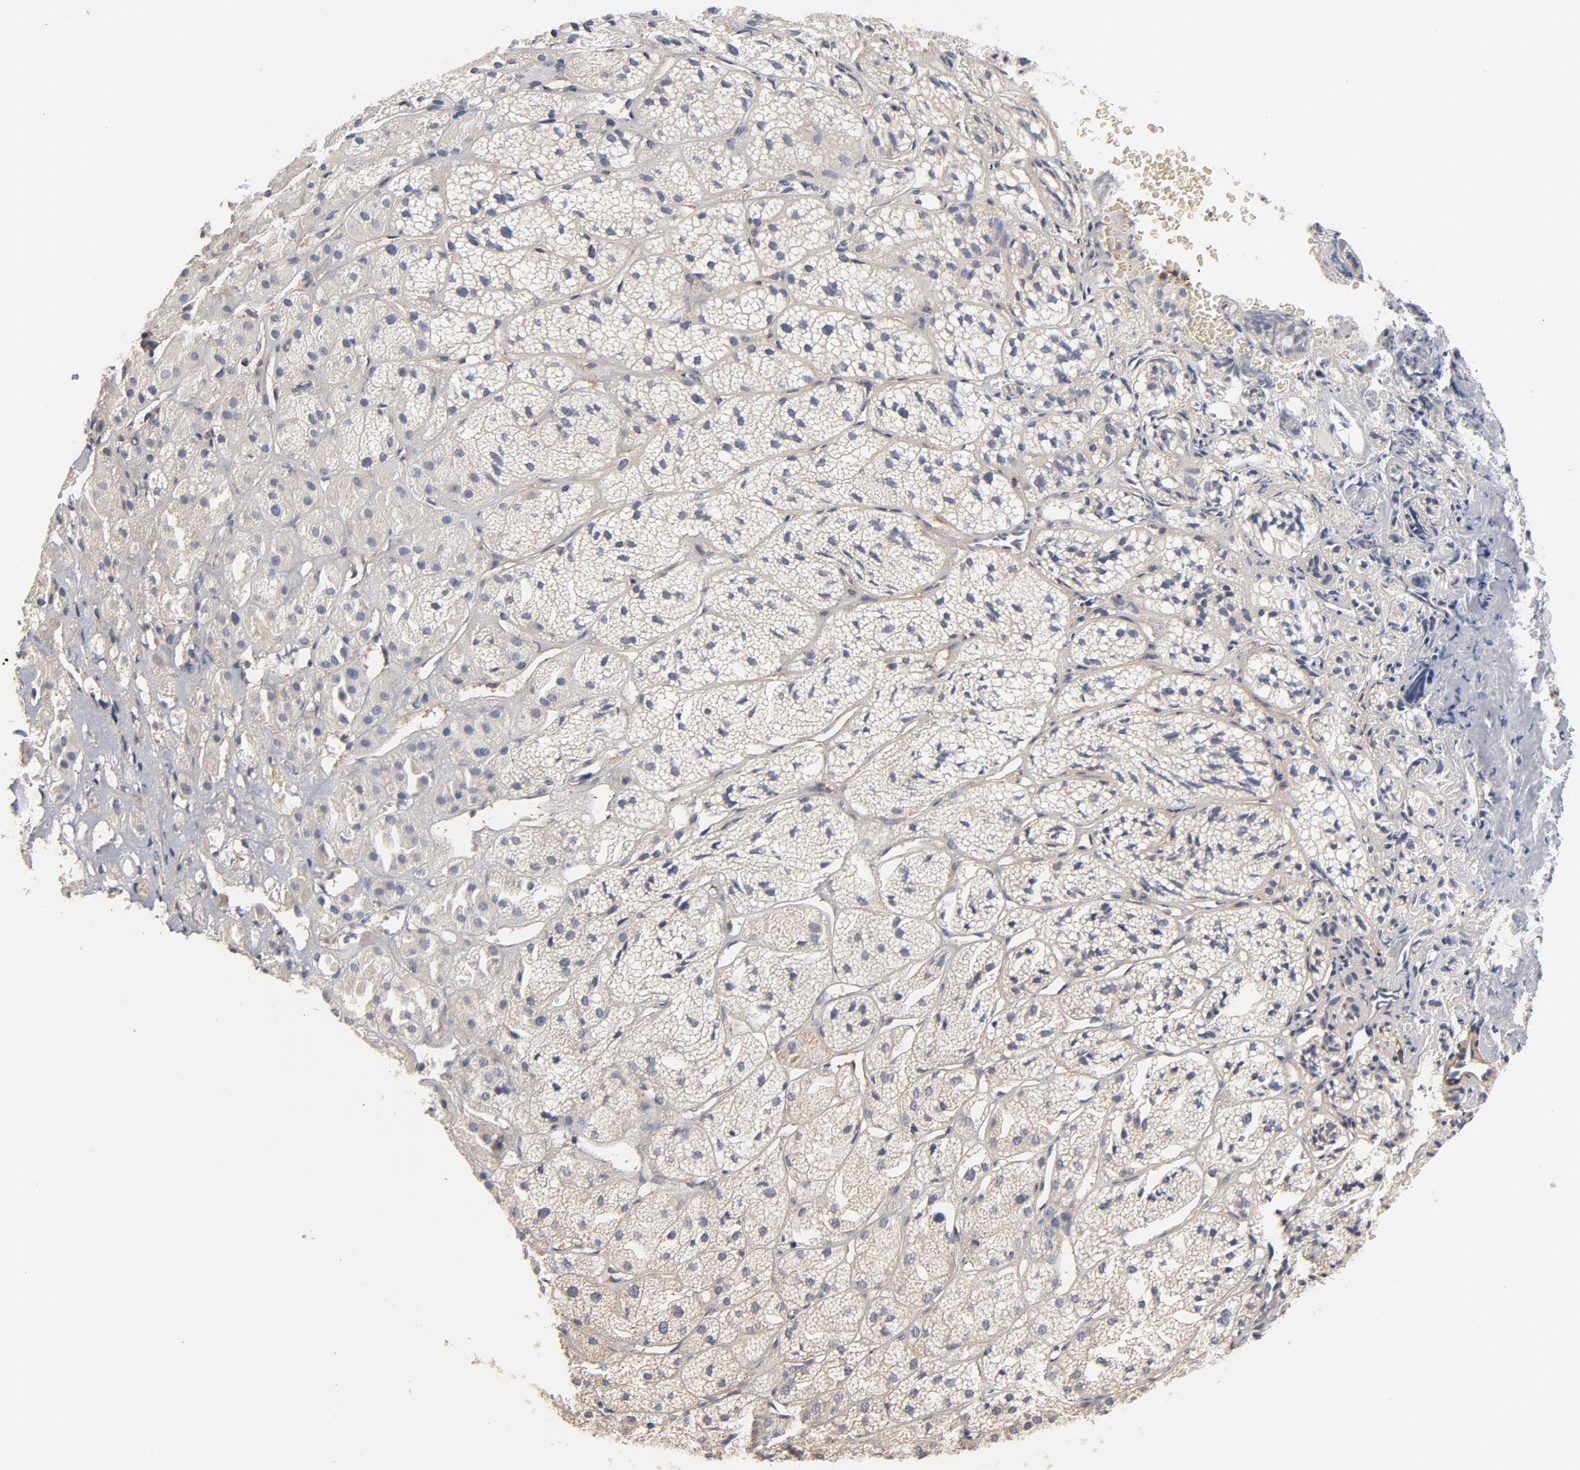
{"staining": {"intensity": "moderate", "quantity": ">75%", "location": "cytoplasmic/membranous,nuclear"}, "tissue": "adrenal gland", "cell_type": "Glandular cells", "image_type": "normal", "snomed": [{"axis": "morphology", "description": "Normal tissue, NOS"}, {"axis": "topography", "description": "Adrenal gland"}], "caption": "A brown stain shows moderate cytoplasmic/membranous,nuclear expression of a protein in glandular cells of unremarkable human adrenal gland. (DAB = brown stain, brightfield microscopy at high magnification).", "gene": "CDC37", "patient": {"sex": "female", "age": 71}}